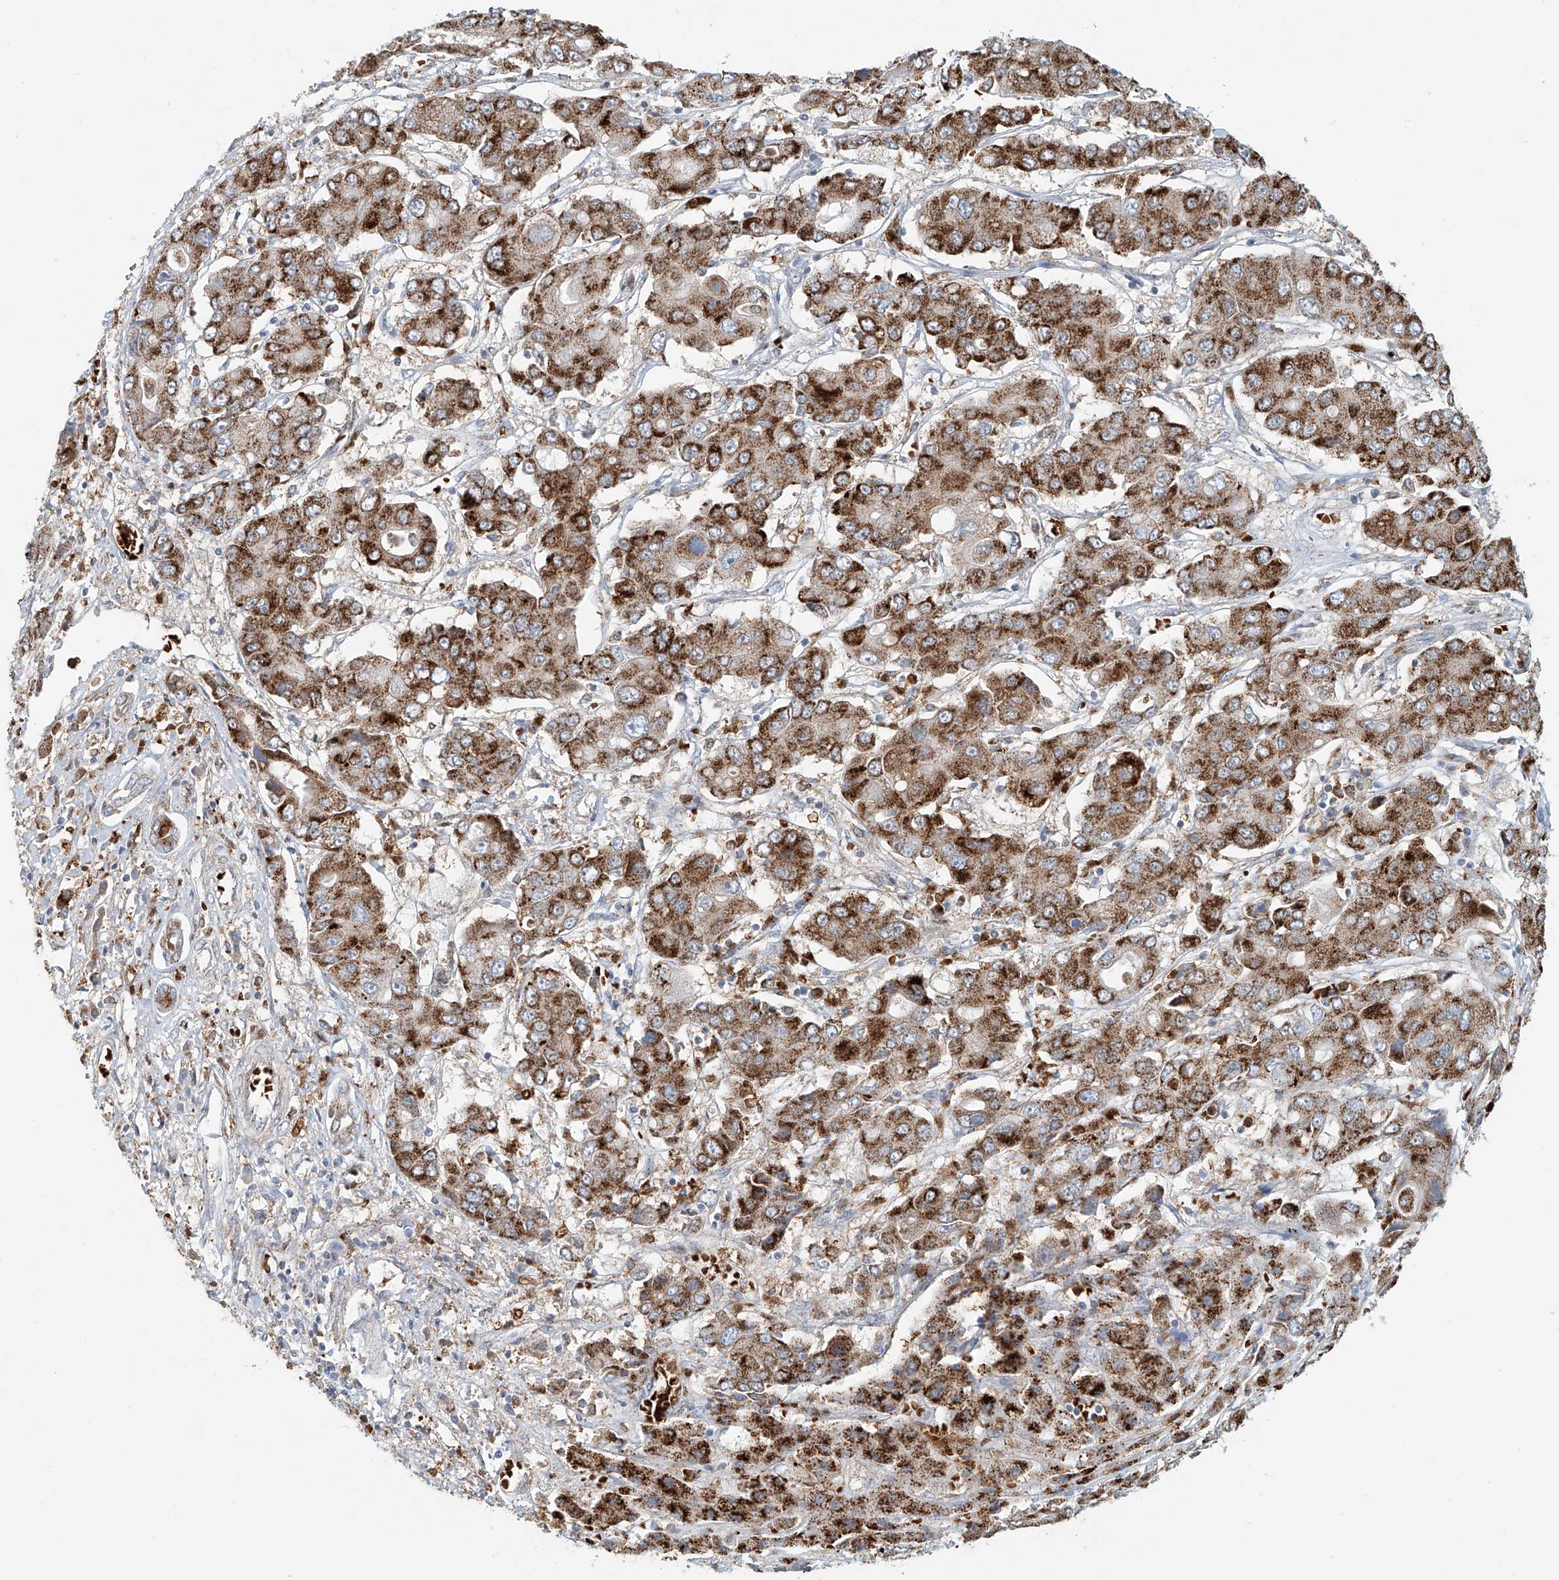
{"staining": {"intensity": "strong", "quantity": ">75%", "location": "cytoplasmic/membranous"}, "tissue": "liver cancer", "cell_type": "Tumor cells", "image_type": "cancer", "snomed": [{"axis": "morphology", "description": "Cholangiocarcinoma"}, {"axis": "topography", "description": "Liver"}], "caption": "DAB immunohistochemical staining of human cholangiocarcinoma (liver) reveals strong cytoplasmic/membranous protein expression in approximately >75% of tumor cells.", "gene": "PTPRA", "patient": {"sex": "male", "age": 67}}